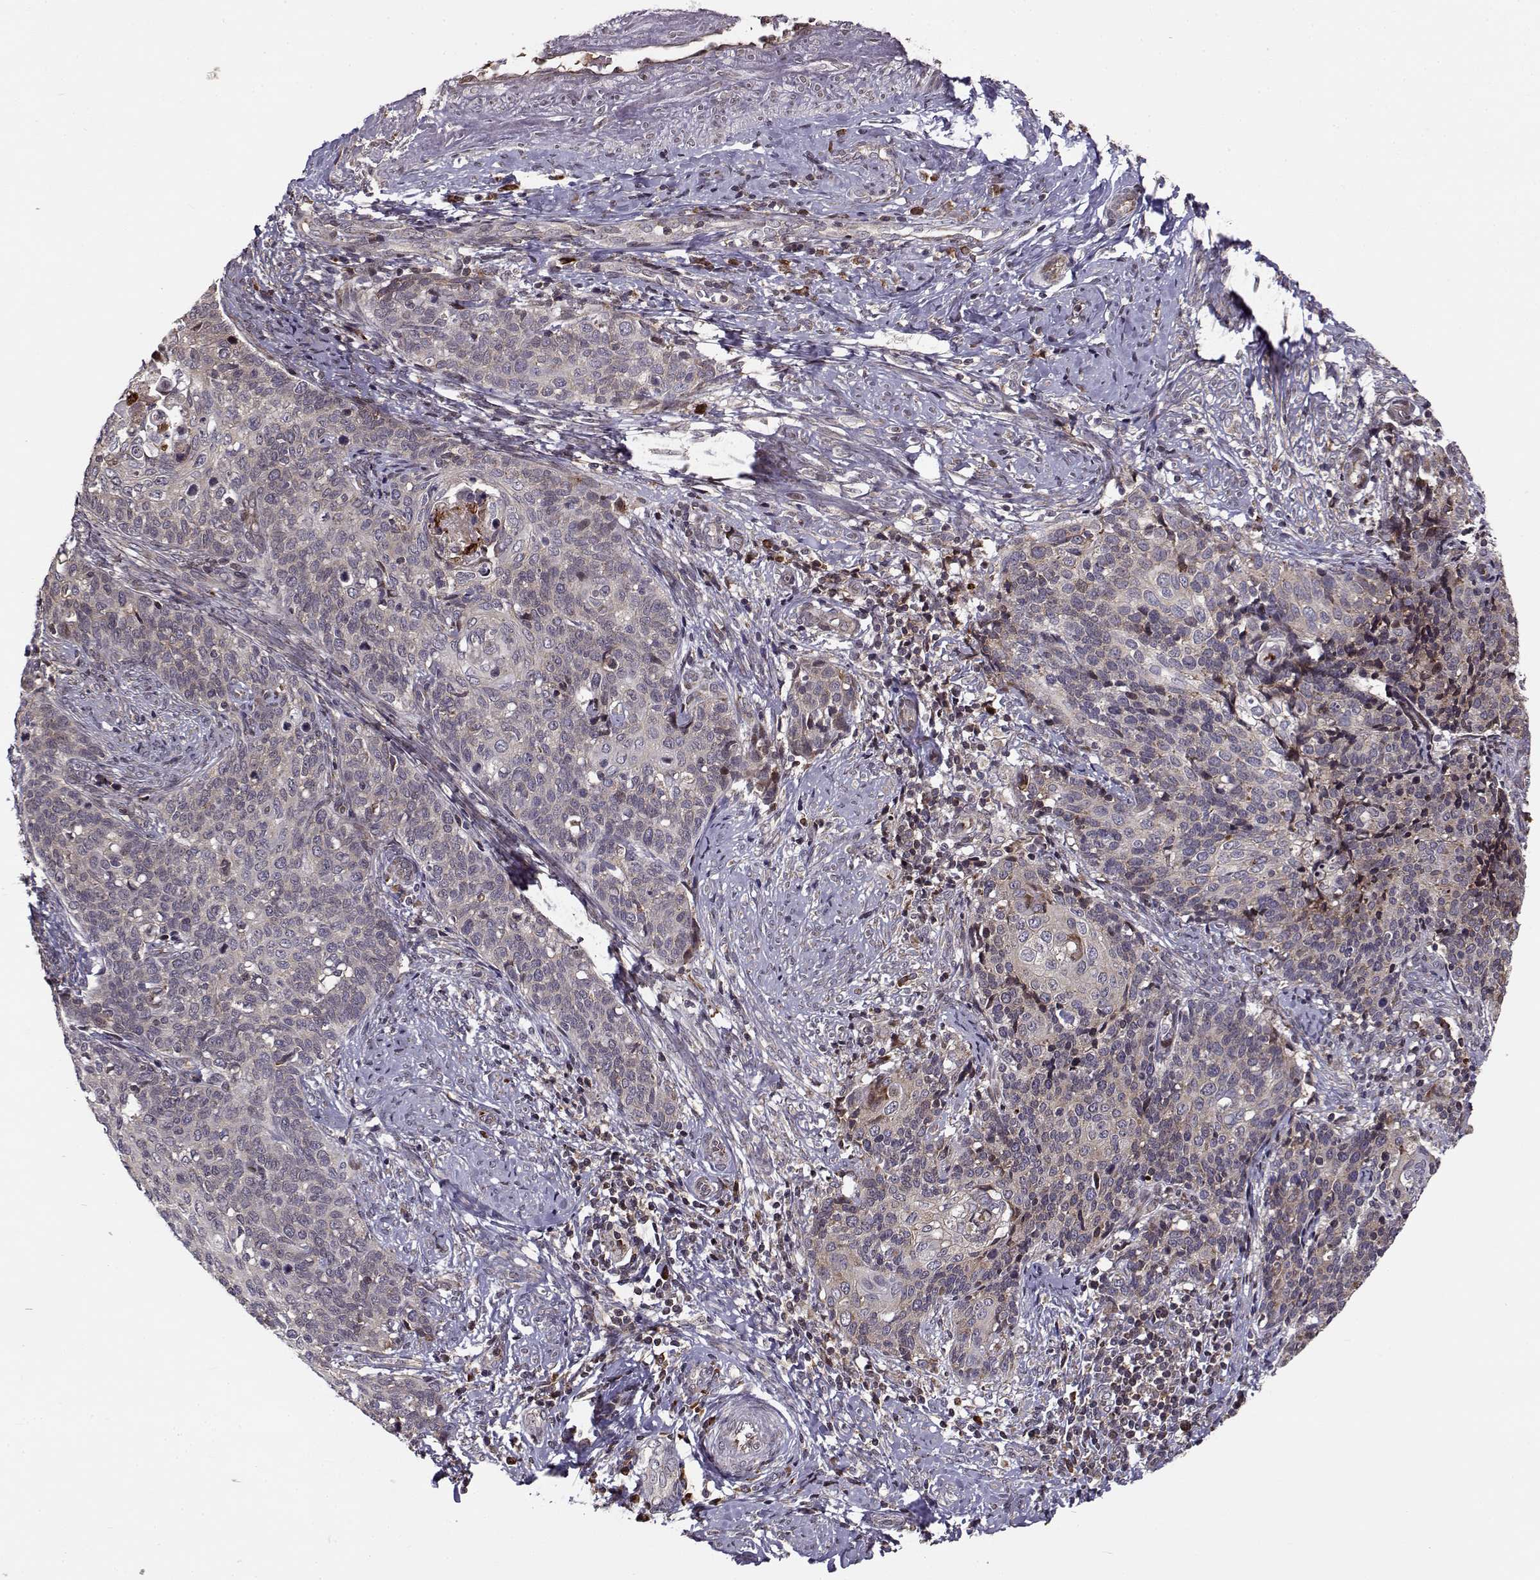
{"staining": {"intensity": "weak", "quantity": "25%-75%", "location": "cytoplasmic/membranous"}, "tissue": "cervical cancer", "cell_type": "Tumor cells", "image_type": "cancer", "snomed": [{"axis": "morphology", "description": "Squamous cell carcinoma, NOS"}, {"axis": "topography", "description": "Cervix"}], "caption": "High-power microscopy captured an immunohistochemistry photomicrograph of cervical cancer (squamous cell carcinoma), revealing weak cytoplasmic/membranous expression in about 25%-75% of tumor cells.", "gene": "RPL31", "patient": {"sex": "female", "age": 39}}